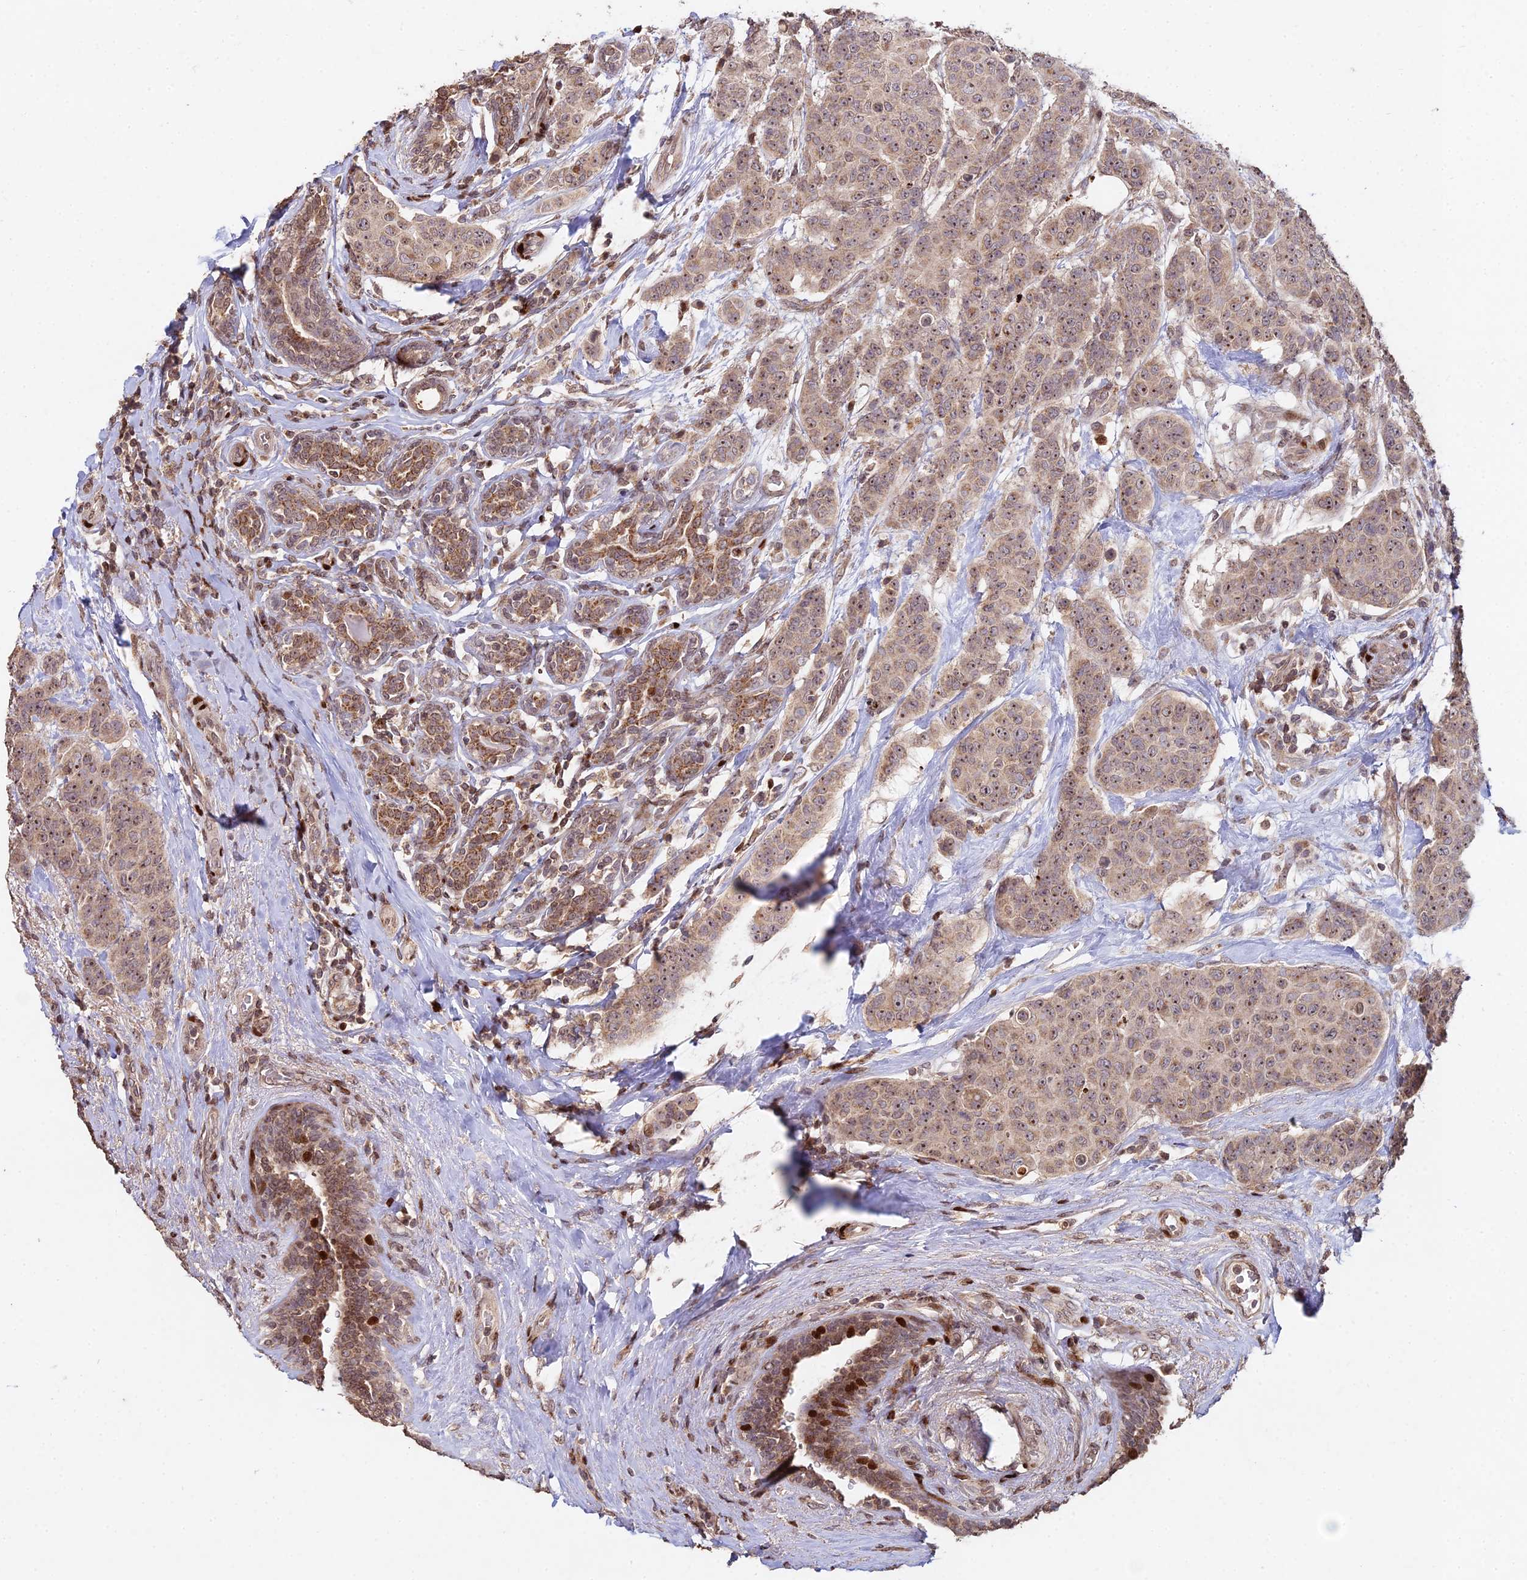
{"staining": {"intensity": "moderate", "quantity": ">75%", "location": "cytoplasmic/membranous,nuclear"}, "tissue": "breast cancer", "cell_type": "Tumor cells", "image_type": "cancer", "snomed": [{"axis": "morphology", "description": "Duct carcinoma"}, {"axis": "topography", "description": "Breast"}], "caption": "High-magnification brightfield microscopy of infiltrating ductal carcinoma (breast) stained with DAB (3,3'-diaminobenzidine) (brown) and counterstained with hematoxylin (blue). tumor cells exhibit moderate cytoplasmic/membranous and nuclear staining is appreciated in about>75% of cells. The staining was performed using DAB (3,3'-diaminobenzidine), with brown indicating positive protein expression. Nuclei are stained blue with hematoxylin.", "gene": "RBMS2", "patient": {"sex": "female", "age": 40}}